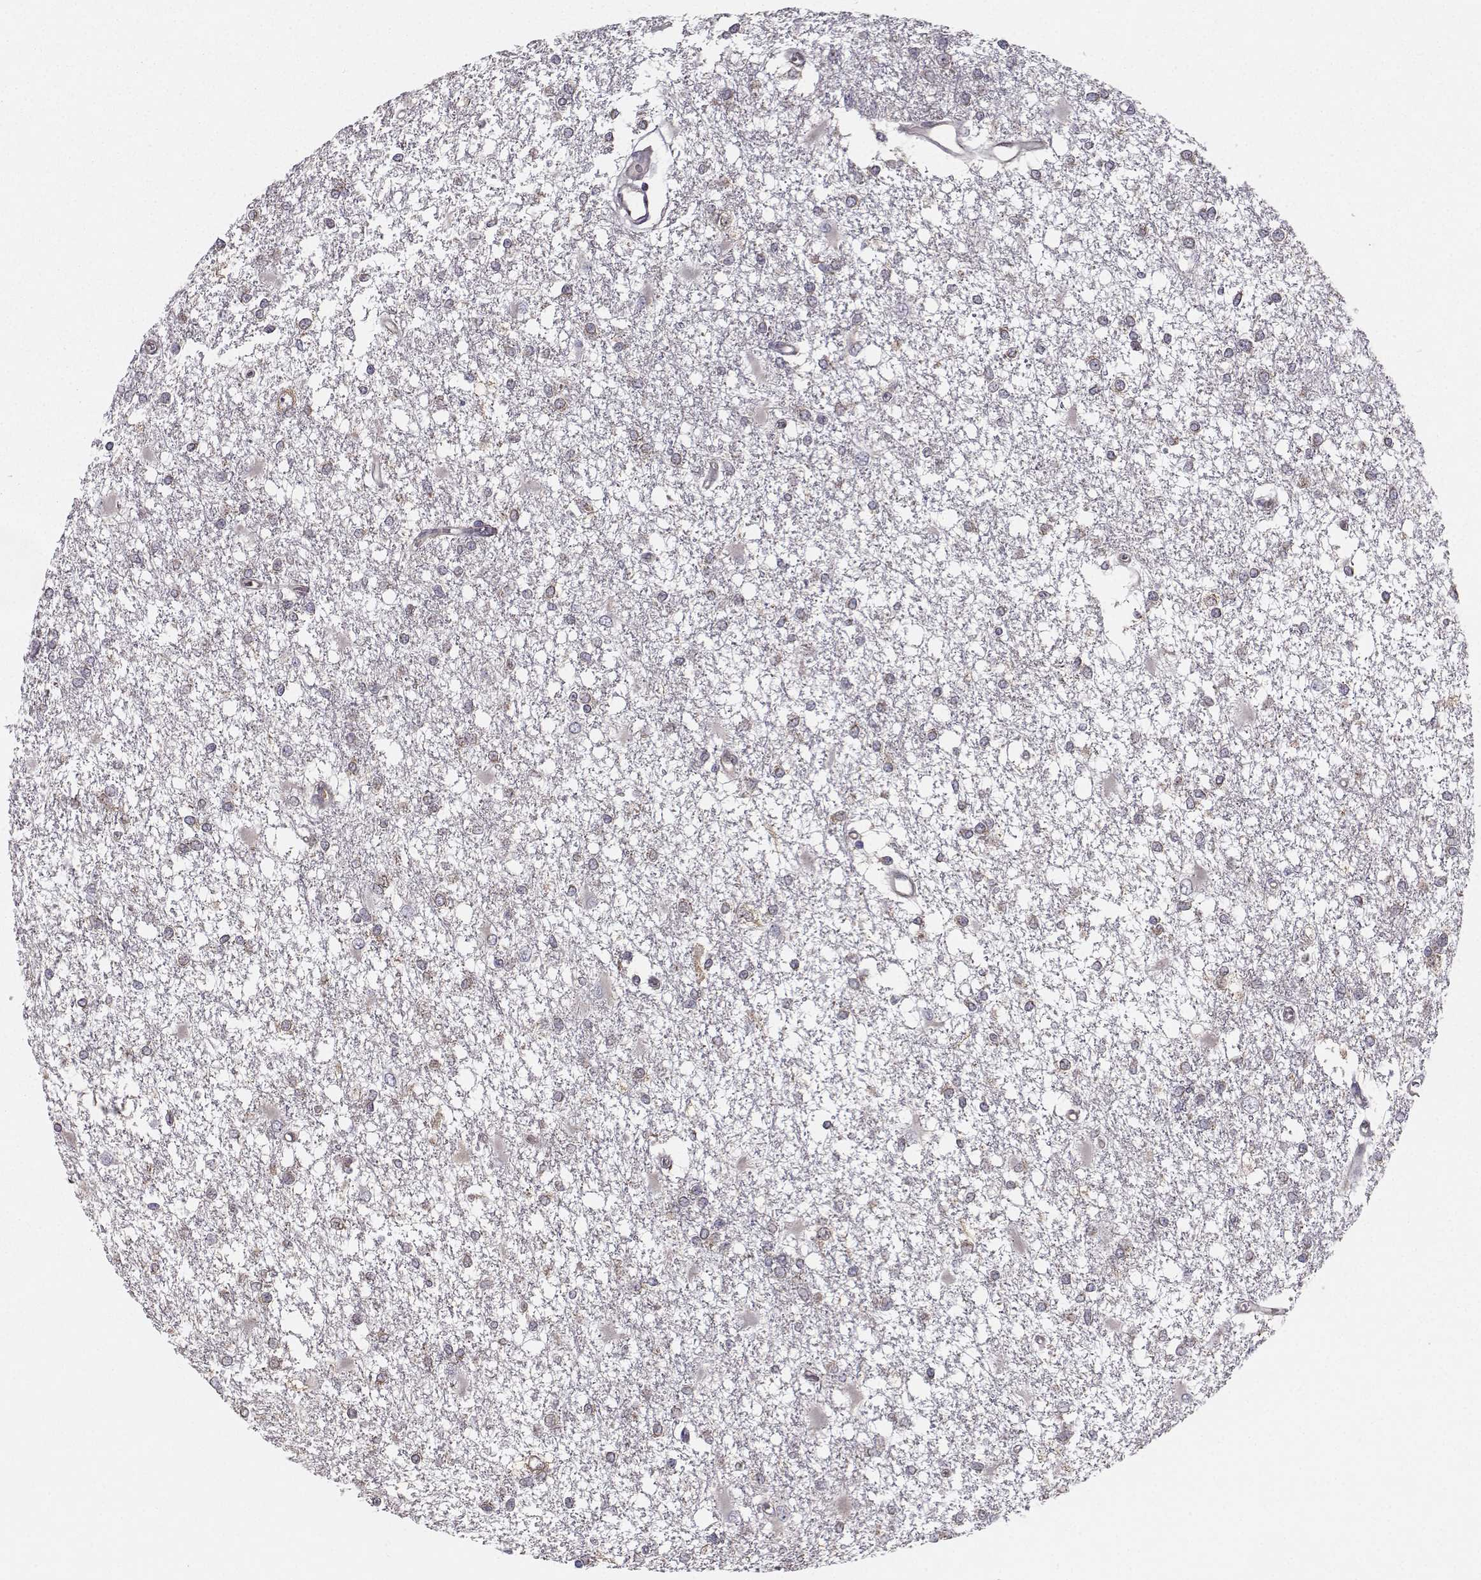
{"staining": {"intensity": "negative", "quantity": "none", "location": "none"}, "tissue": "glioma", "cell_type": "Tumor cells", "image_type": "cancer", "snomed": [{"axis": "morphology", "description": "Glioma, malignant, High grade"}, {"axis": "topography", "description": "Cerebral cortex"}], "caption": "The photomicrograph shows no staining of tumor cells in malignant glioma (high-grade).", "gene": "HSP90AB1", "patient": {"sex": "male", "age": 79}}